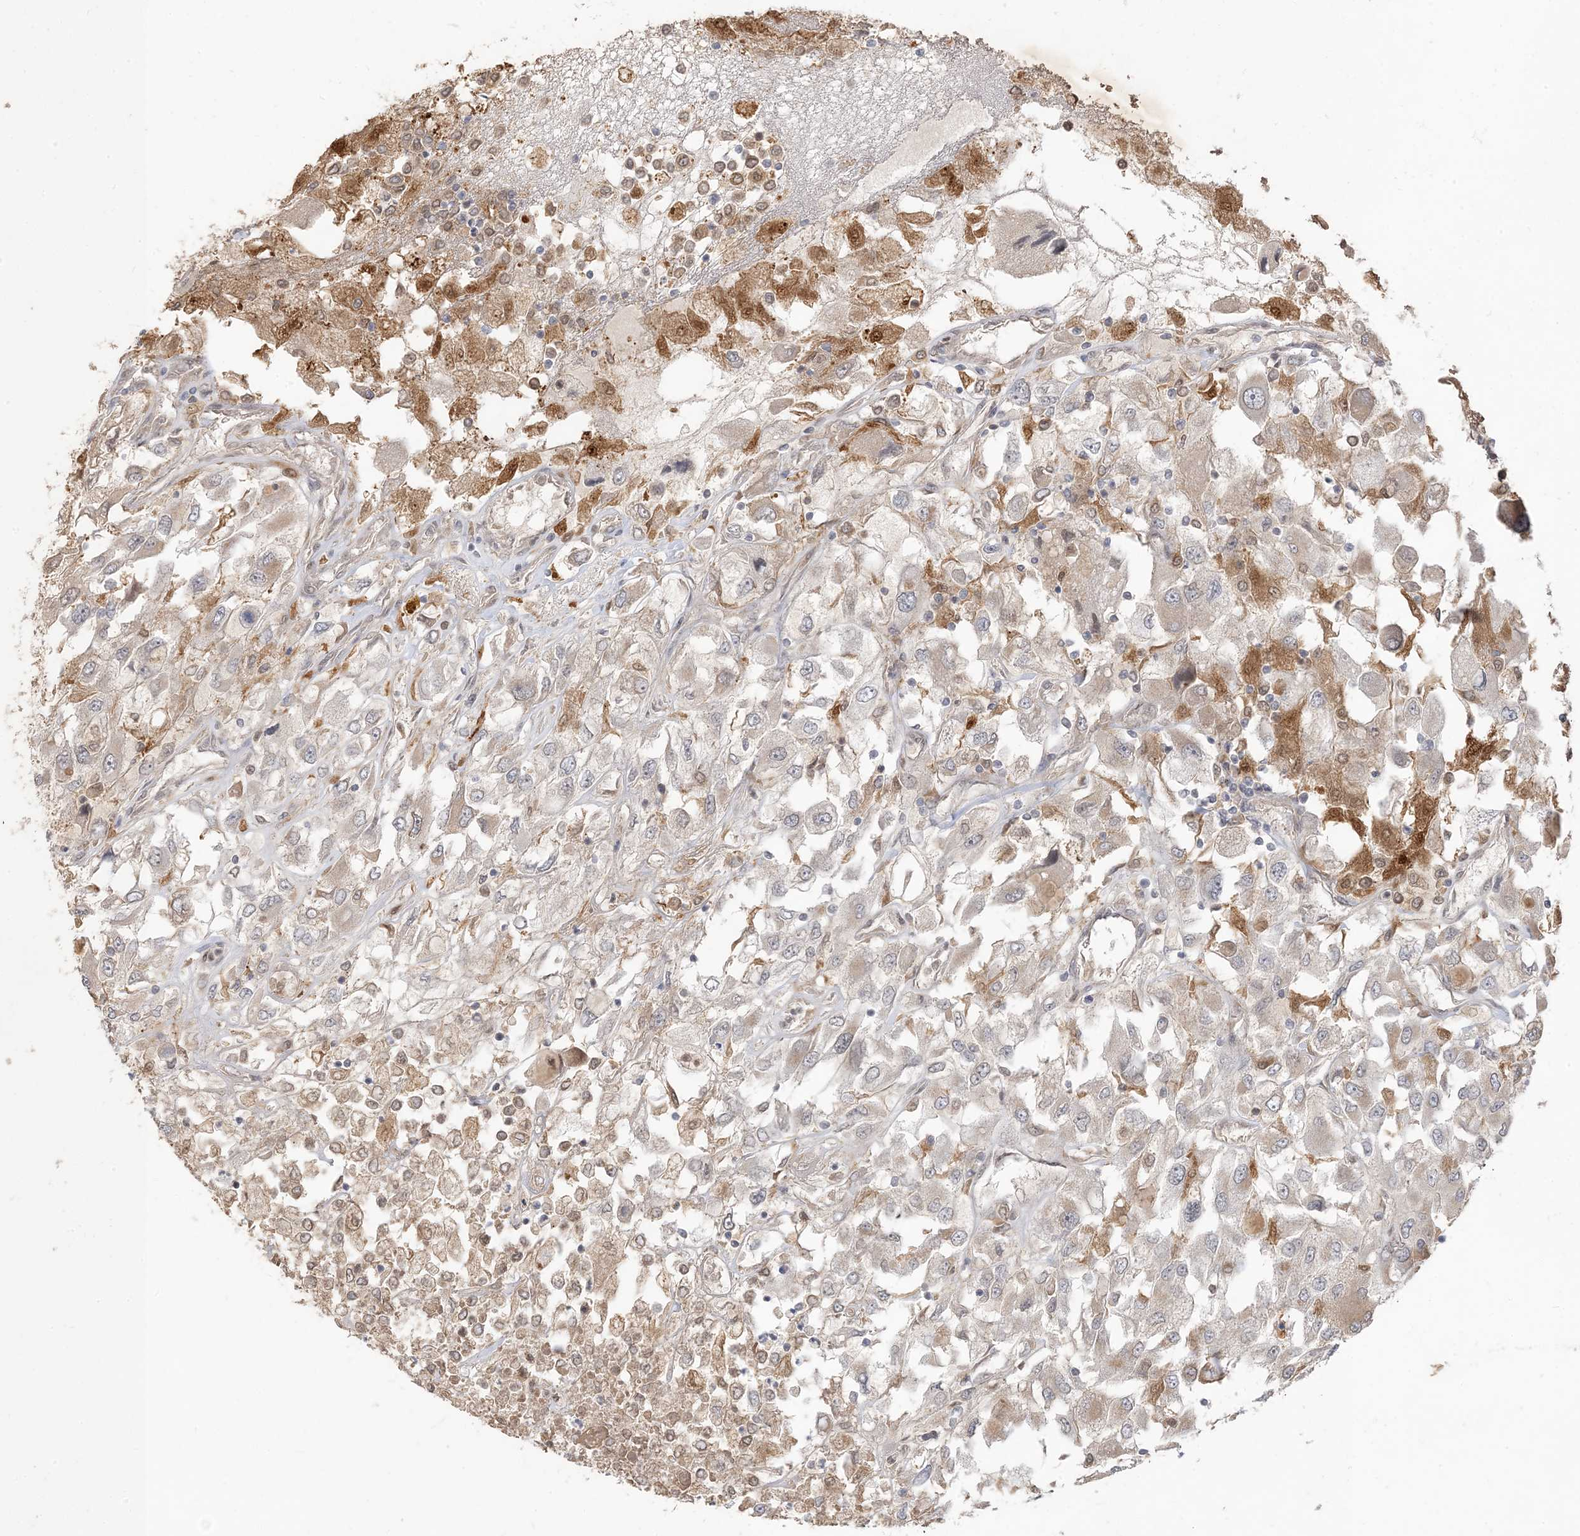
{"staining": {"intensity": "negative", "quantity": "none", "location": "none"}, "tissue": "renal cancer", "cell_type": "Tumor cells", "image_type": "cancer", "snomed": [{"axis": "morphology", "description": "Adenocarcinoma, NOS"}, {"axis": "topography", "description": "Kidney"}], "caption": "Tumor cells show no significant protein positivity in renal cancer (adenocarcinoma). (DAB IHC, high magnification).", "gene": "NAGK", "patient": {"sex": "female", "age": 52}}